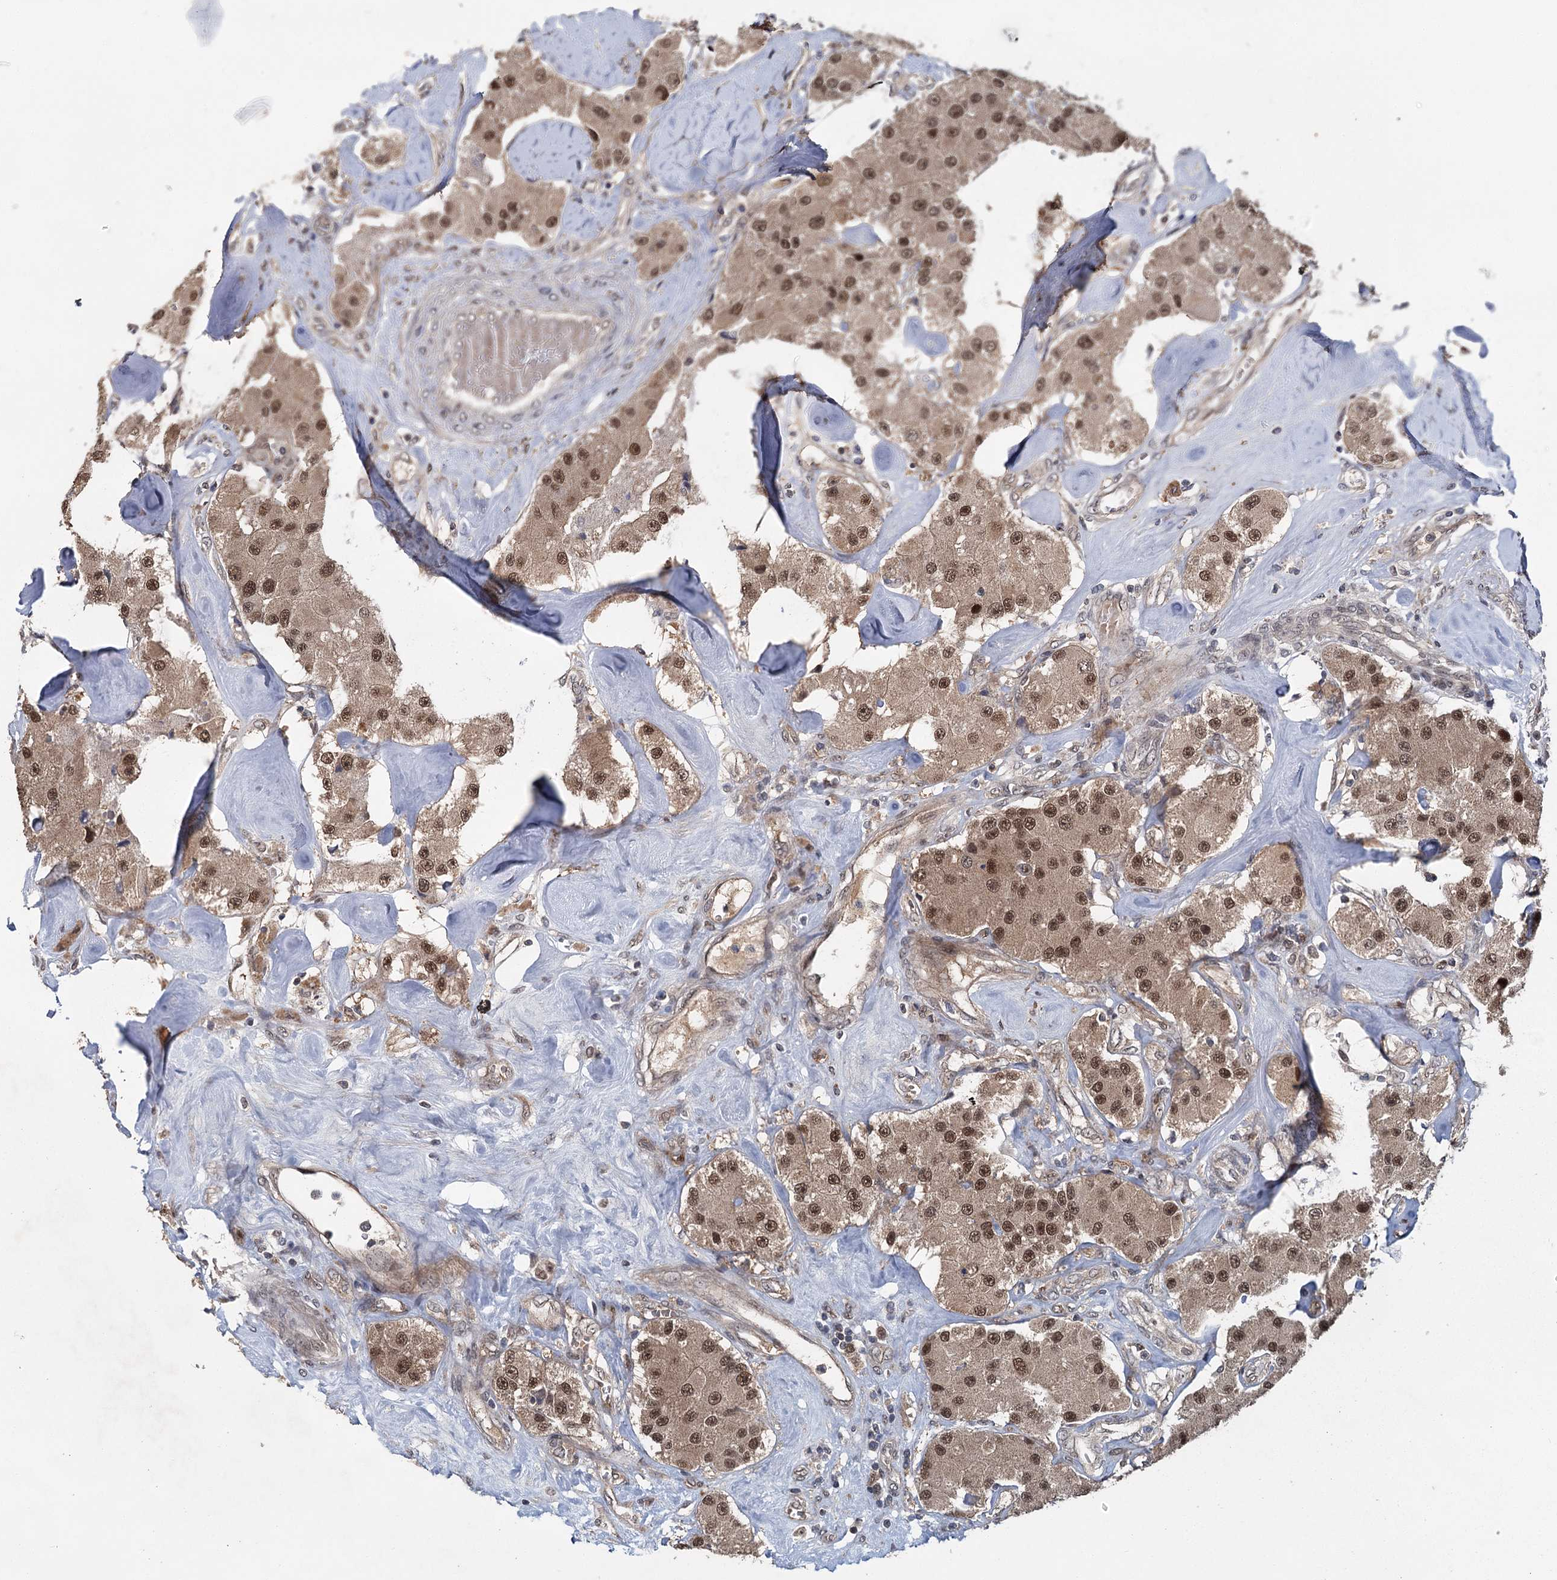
{"staining": {"intensity": "moderate", "quantity": ">75%", "location": "nuclear"}, "tissue": "carcinoid", "cell_type": "Tumor cells", "image_type": "cancer", "snomed": [{"axis": "morphology", "description": "Carcinoid, malignant, NOS"}, {"axis": "topography", "description": "Pancreas"}], "caption": "Carcinoid tissue demonstrates moderate nuclear positivity in approximately >75% of tumor cells, visualized by immunohistochemistry.", "gene": "MYG1", "patient": {"sex": "male", "age": 41}}